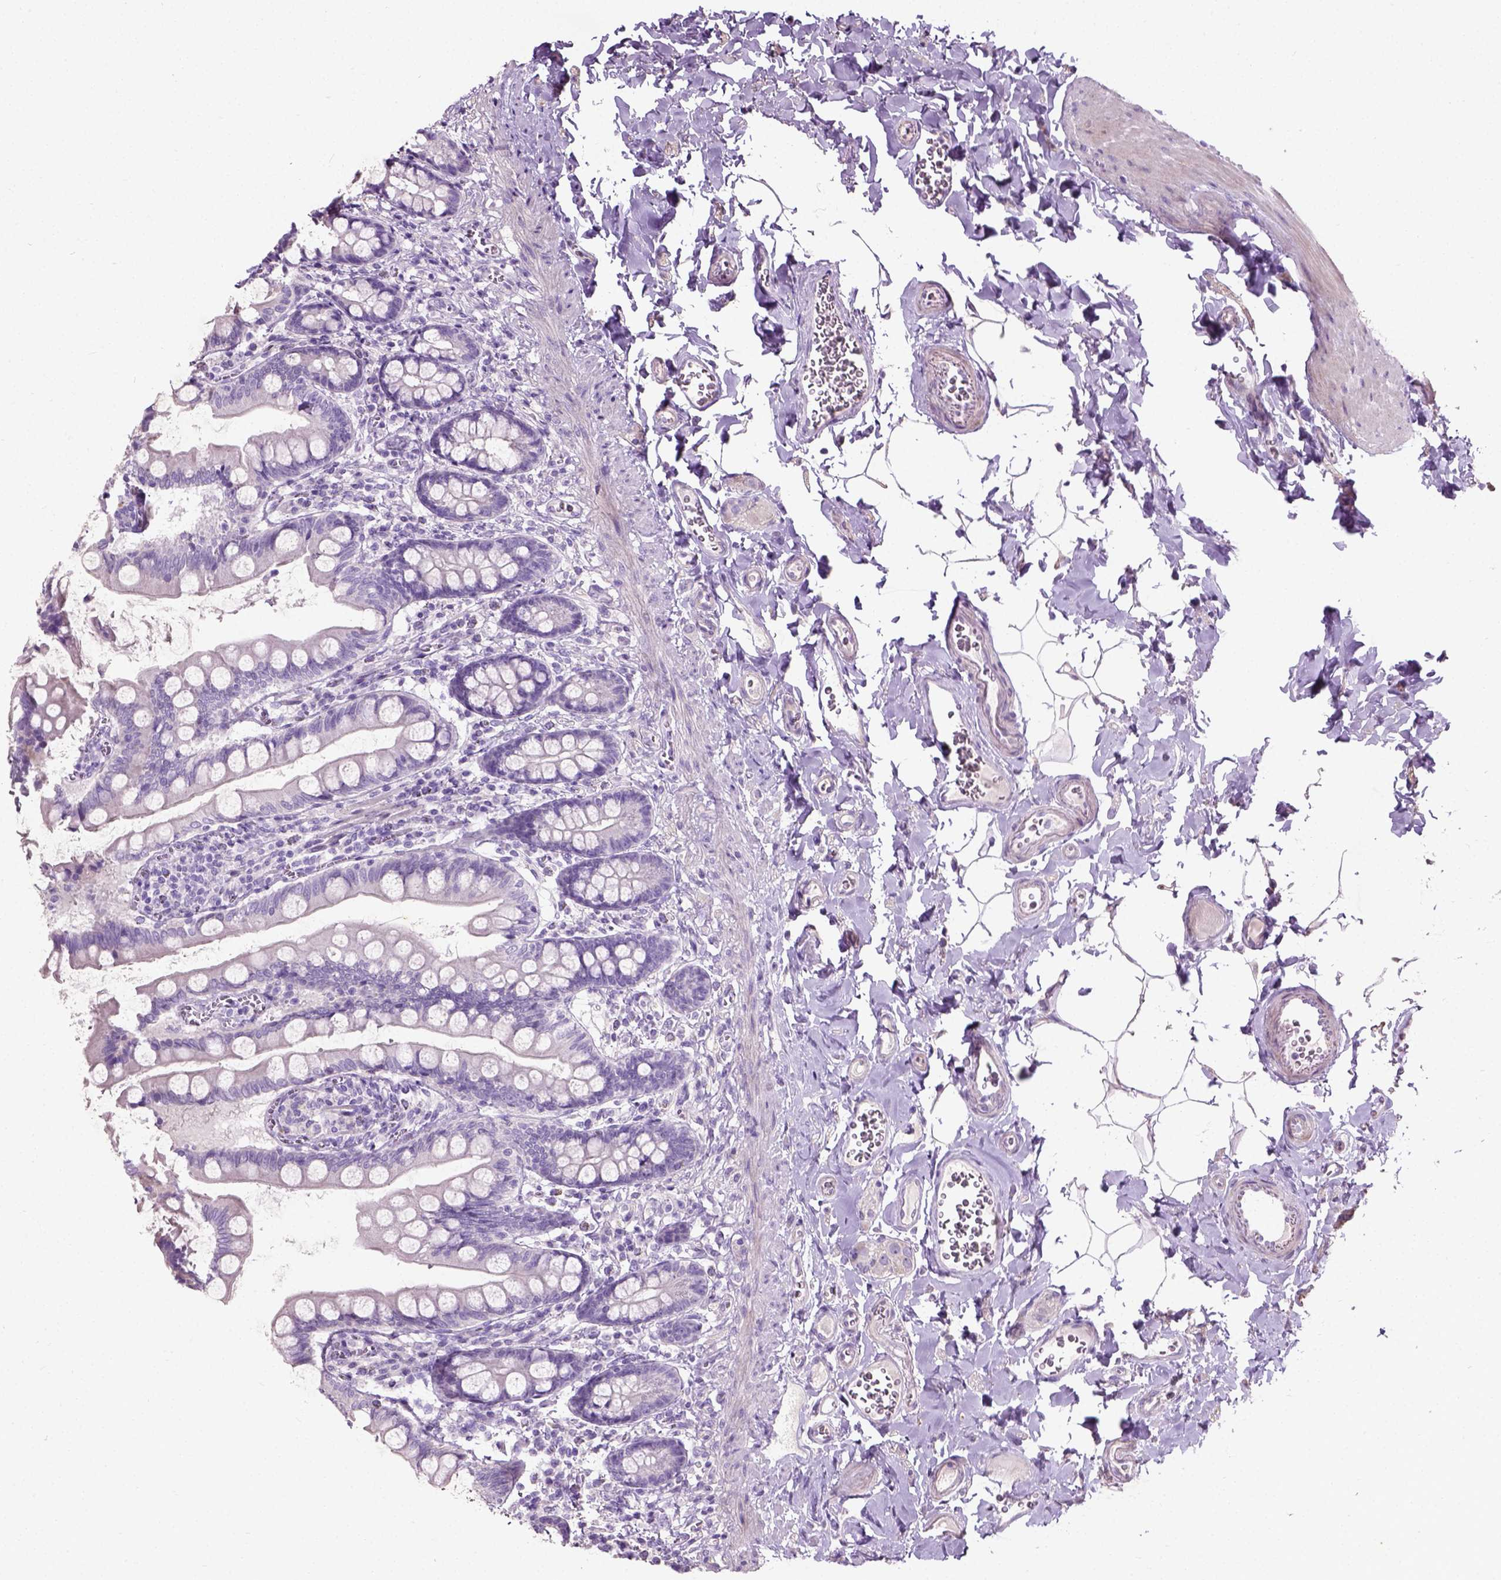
{"staining": {"intensity": "weak", "quantity": "<25%", "location": "cytoplasmic/membranous"}, "tissue": "small intestine", "cell_type": "Glandular cells", "image_type": "normal", "snomed": [{"axis": "morphology", "description": "Normal tissue, NOS"}, {"axis": "topography", "description": "Small intestine"}], "caption": "Immunohistochemistry (IHC) of normal small intestine shows no expression in glandular cells. (Stains: DAB (3,3'-diaminobenzidine) immunohistochemistry (IHC) with hematoxylin counter stain, Microscopy: brightfield microscopy at high magnification).", "gene": "PKP3", "patient": {"sex": "female", "age": 56}}